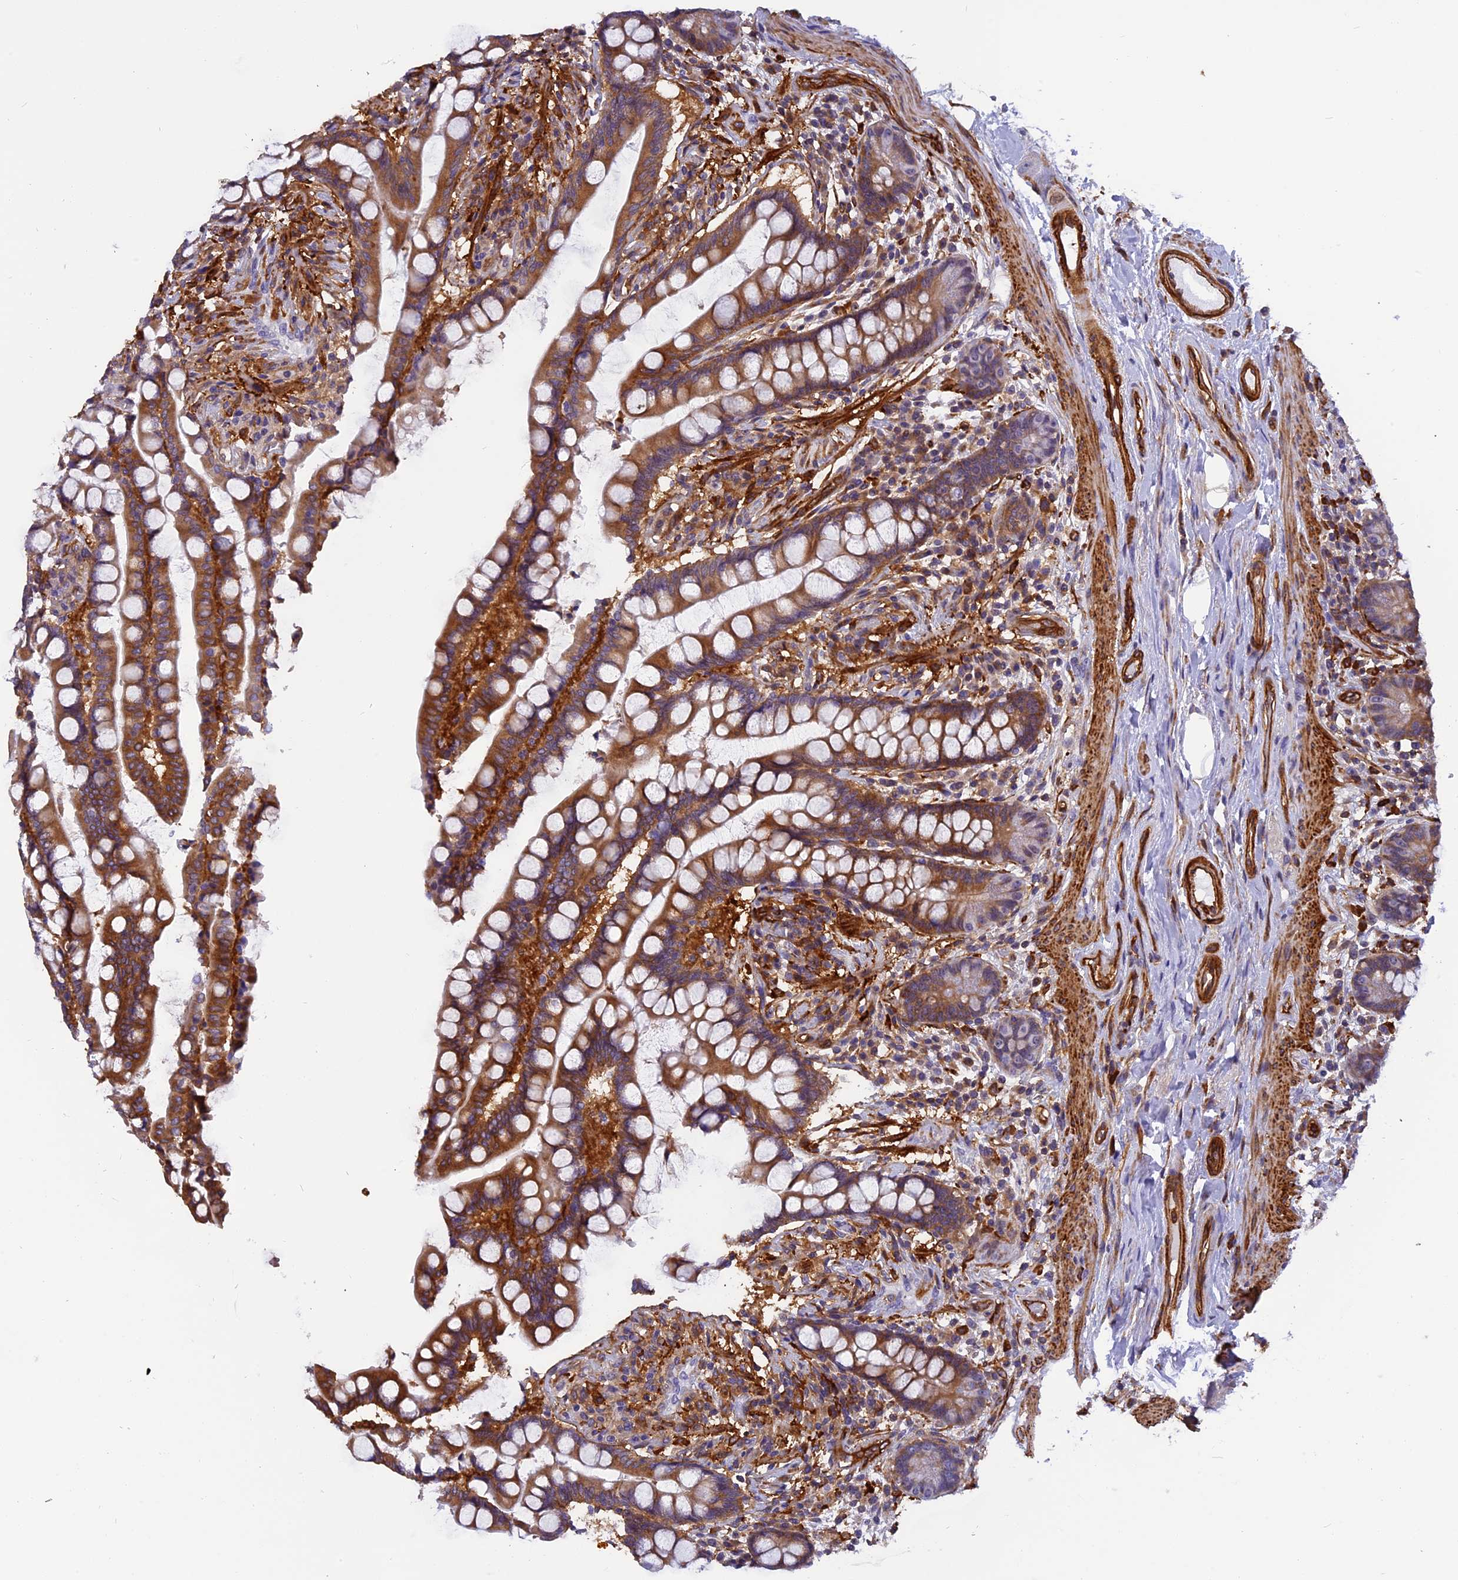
{"staining": {"intensity": "moderate", "quantity": ">75%", "location": "cytoplasmic/membranous"}, "tissue": "colon", "cell_type": "Endothelial cells", "image_type": "normal", "snomed": [{"axis": "morphology", "description": "Normal tissue, NOS"}, {"axis": "topography", "description": "Colon"}], "caption": "Immunohistochemical staining of unremarkable human colon reveals medium levels of moderate cytoplasmic/membranous staining in approximately >75% of endothelial cells.", "gene": "EHBP1L1", "patient": {"sex": "male", "age": 73}}